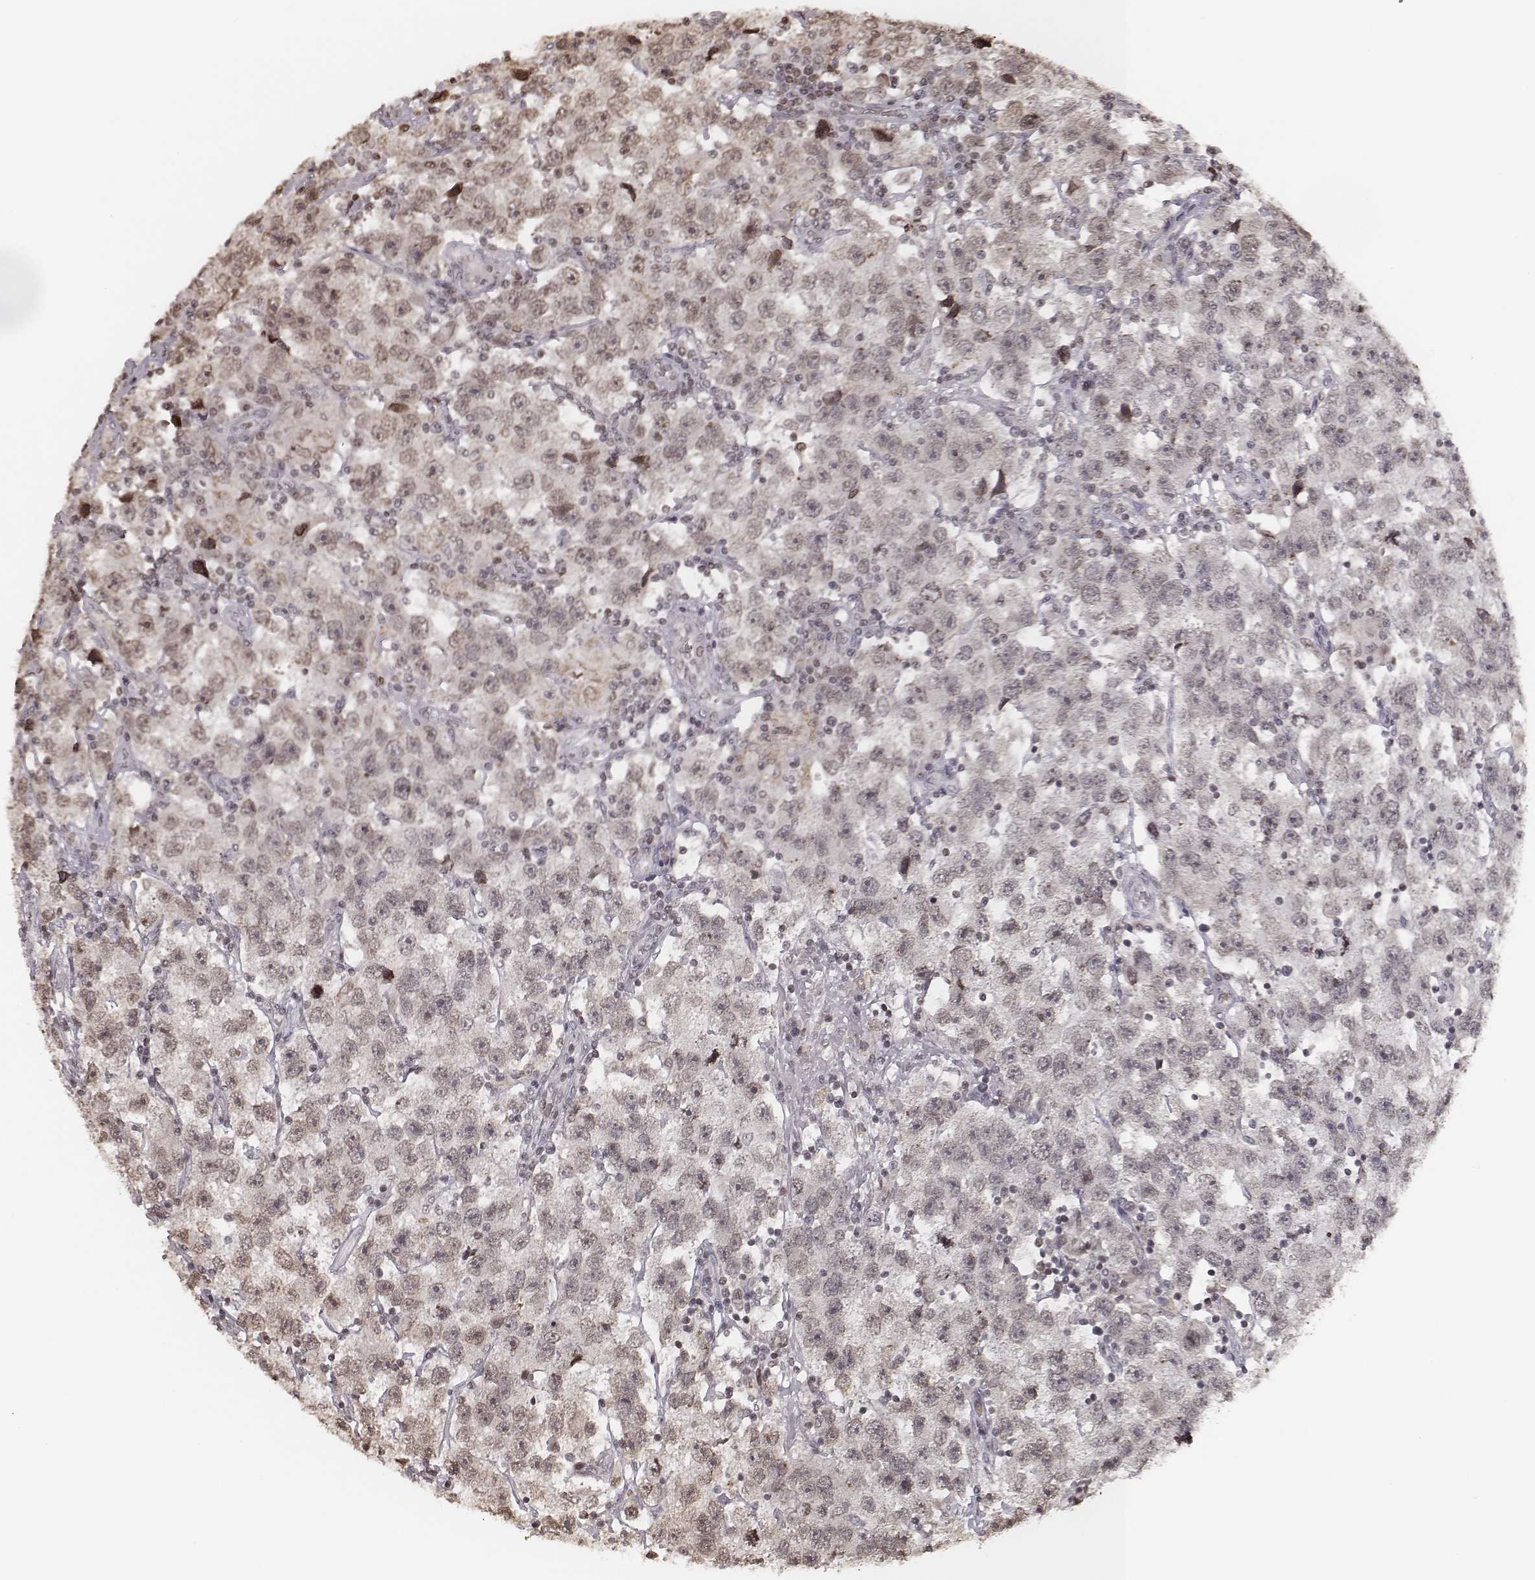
{"staining": {"intensity": "negative", "quantity": "none", "location": "none"}, "tissue": "testis cancer", "cell_type": "Tumor cells", "image_type": "cancer", "snomed": [{"axis": "morphology", "description": "Seminoma, NOS"}, {"axis": "topography", "description": "Testis"}], "caption": "DAB immunohistochemical staining of human testis cancer (seminoma) reveals no significant positivity in tumor cells. Brightfield microscopy of immunohistochemistry (IHC) stained with DAB (brown) and hematoxylin (blue), captured at high magnification.", "gene": "HMGA2", "patient": {"sex": "male", "age": 26}}